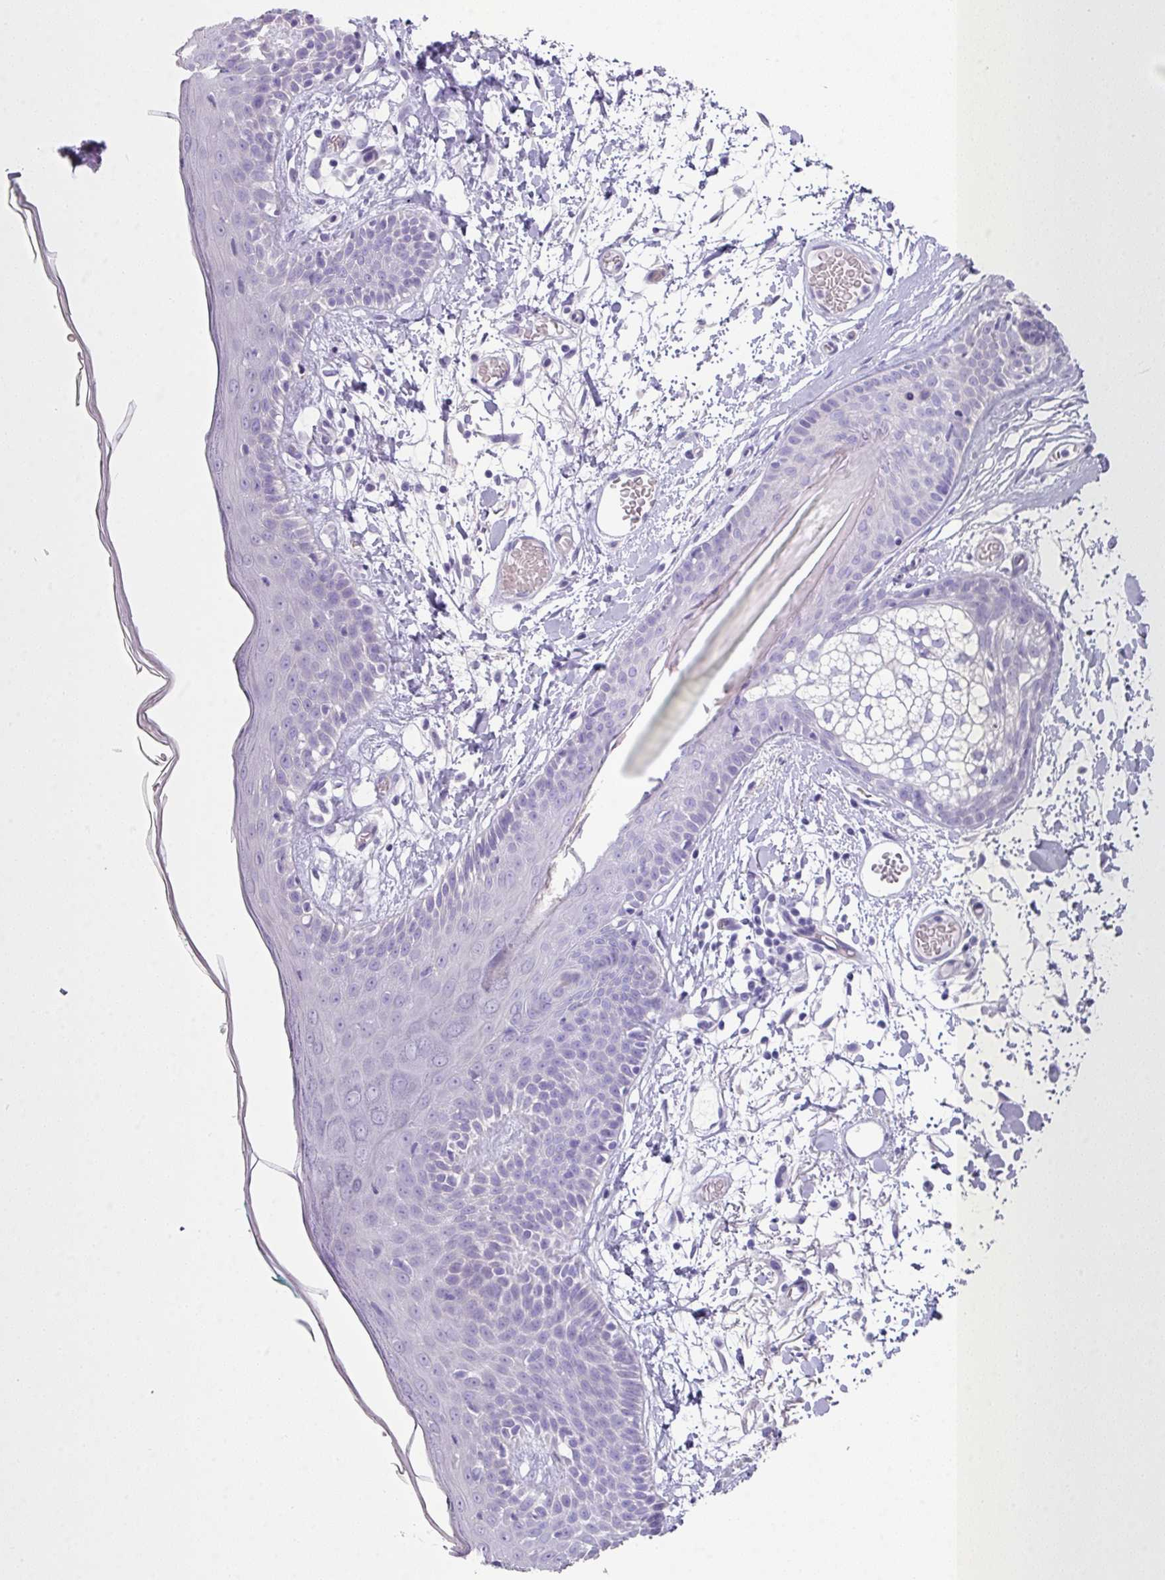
{"staining": {"intensity": "negative", "quantity": "none", "location": "none"}, "tissue": "skin", "cell_type": "Fibroblasts", "image_type": "normal", "snomed": [{"axis": "morphology", "description": "Normal tissue, NOS"}, {"axis": "topography", "description": "Skin"}], "caption": "Immunohistochemistry (IHC) of normal skin reveals no staining in fibroblasts.", "gene": "GLI4", "patient": {"sex": "male", "age": 79}}